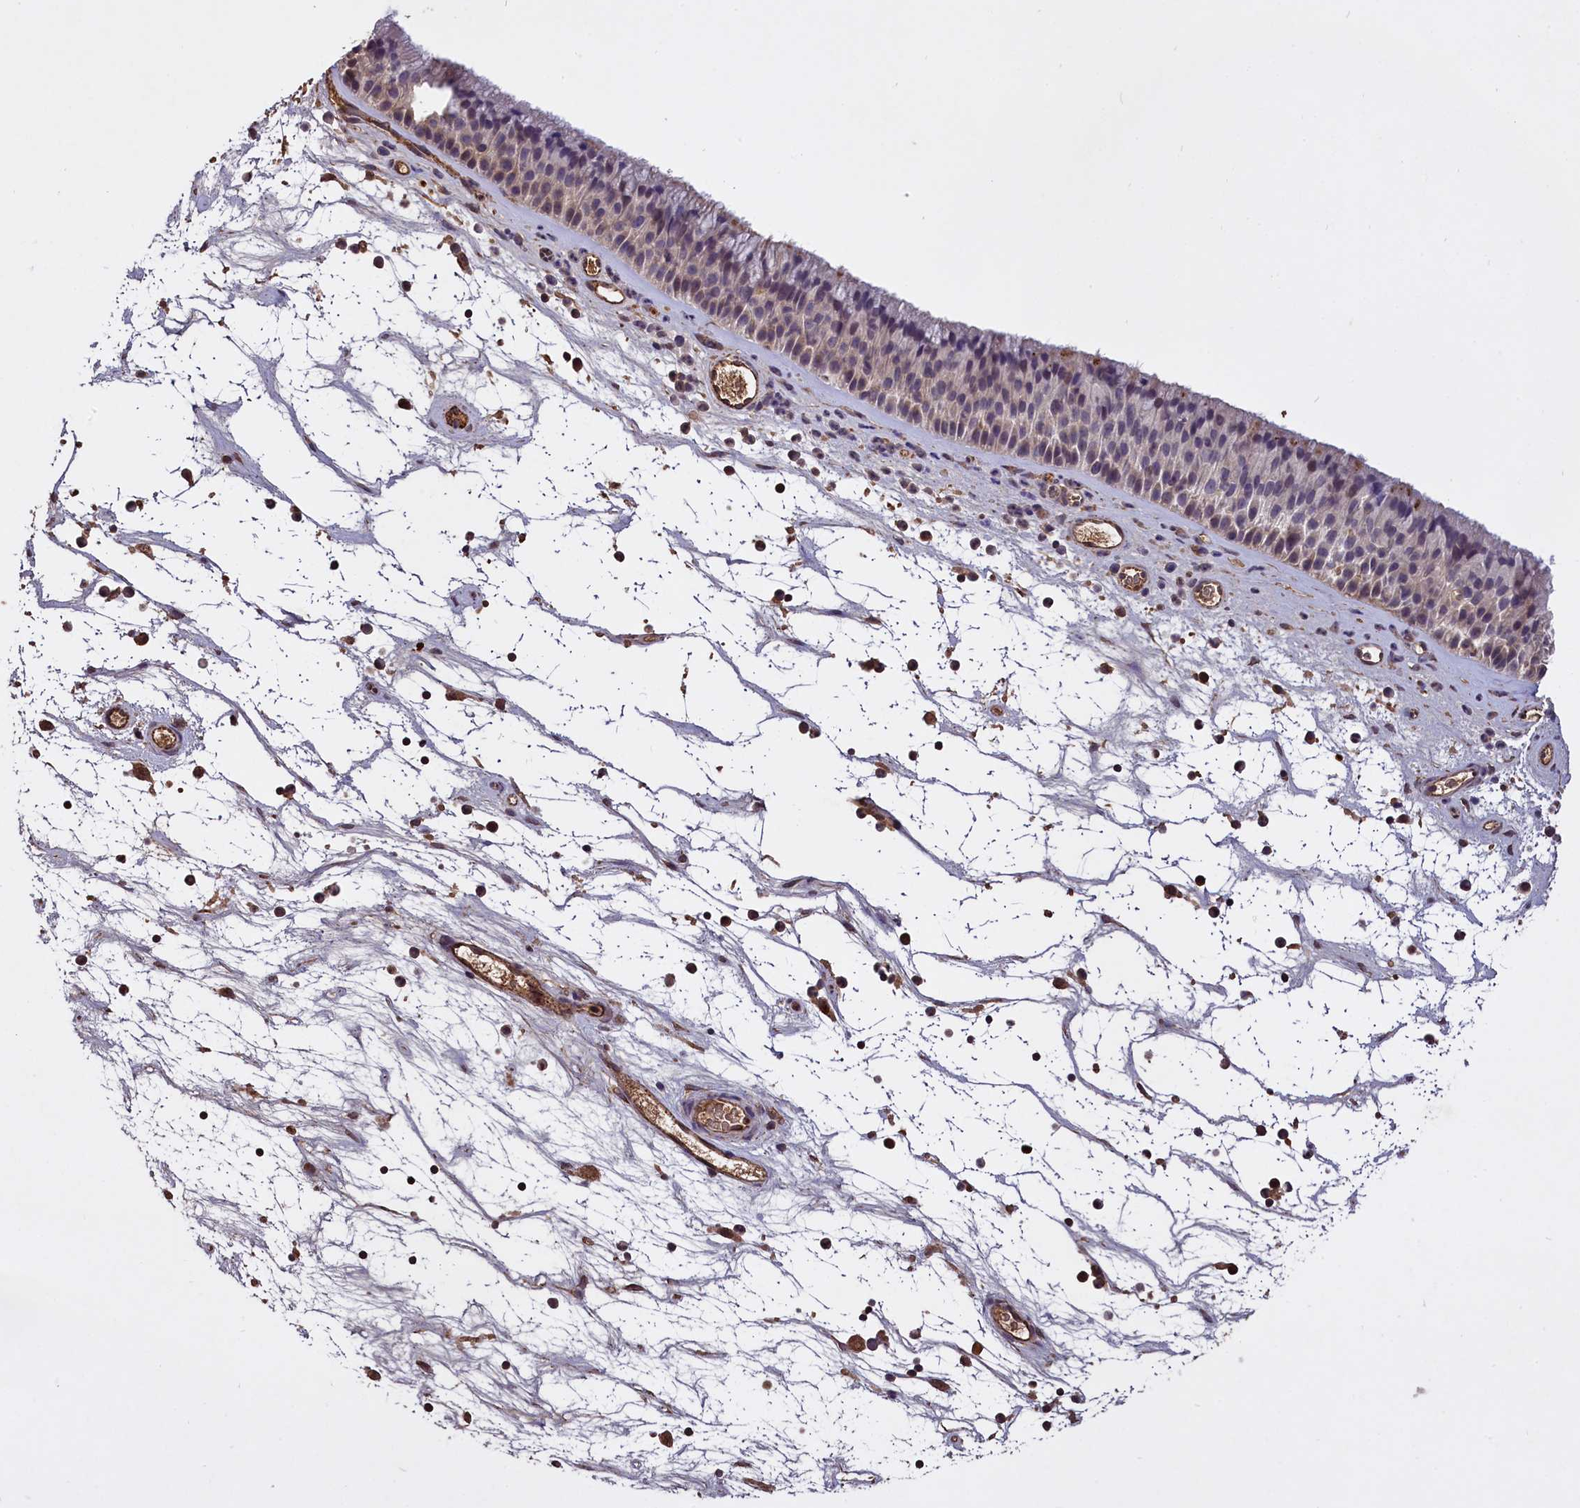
{"staining": {"intensity": "weak", "quantity": "25%-75%", "location": "cytoplasmic/membranous"}, "tissue": "nasopharynx", "cell_type": "Respiratory epithelial cells", "image_type": "normal", "snomed": [{"axis": "morphology", "description": "Normal tissue, NOS"}, {"axis": "topography", "description": "Nasopharynx"}], "caption": "Immunohistochemical staining of normal nasopharynx shows weak cytoplasmic/membranous protein expression in approximately 25%-75% of respiratory epithelial cells. The staining was performed using DAB, with brown indicating positive protein expression. Nuclei are stained blue with hematoxylin.", "gene": "CLRN2", "patient": {"sex": "male", "age": 64}}